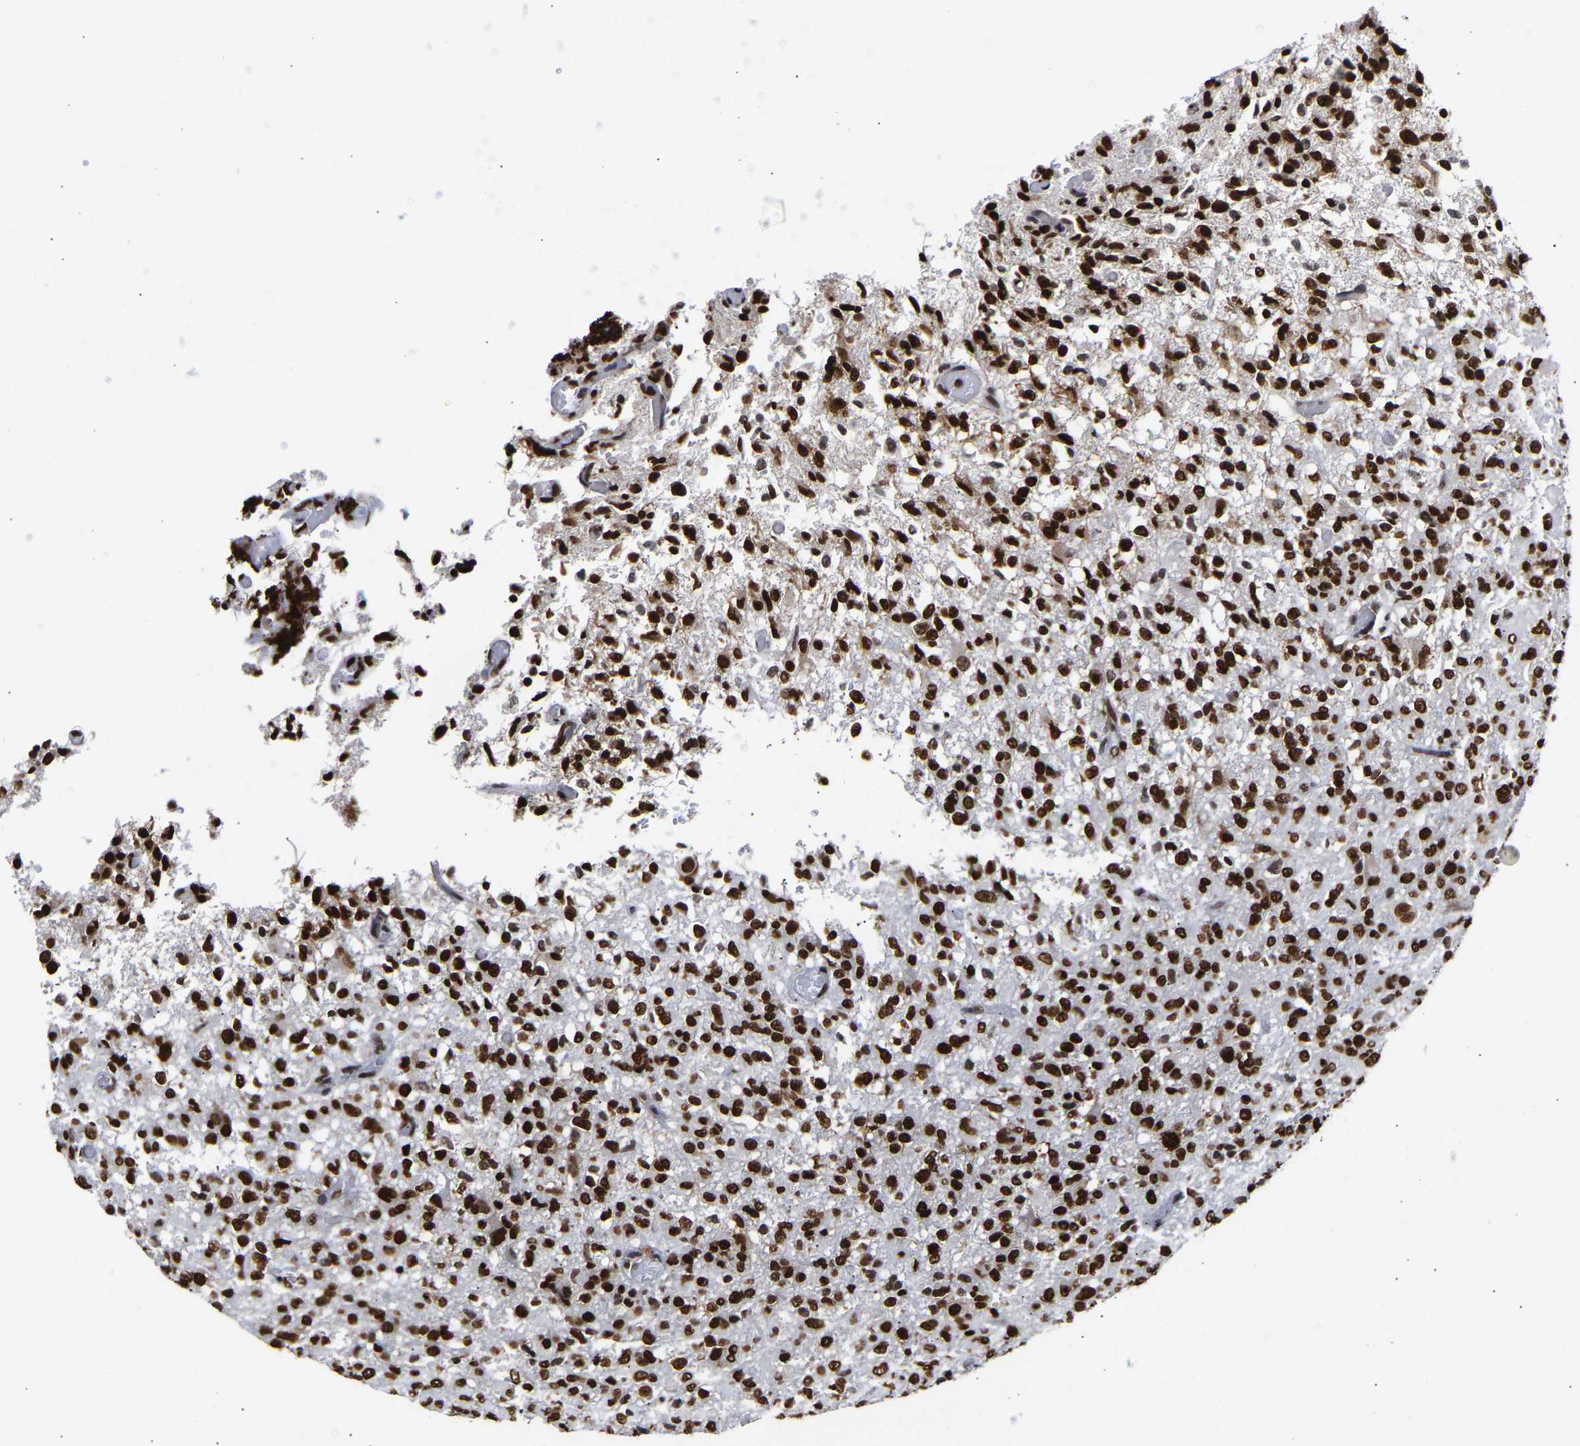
{"staining": {"intensity": "strong", "quantity": ">75%", "location": "nuclear"}, "tissue": "glioma", "cell_type": "Tumor cells", "image_type": "cancer", "snomed": [{"axis": "morphology", "description": "Glioma, malignant, High grade"}, {"axis": "topography", "description": "Brain"}], "caption": "Immunohistochemistry photomicrograph of human glioma stained for a protein (brown), which exhibits high levels of strong nuclear positivity in about >75% of tumor cells.", "gene": "PSIP1", "patient": {"sex": "female", "age": 57}}